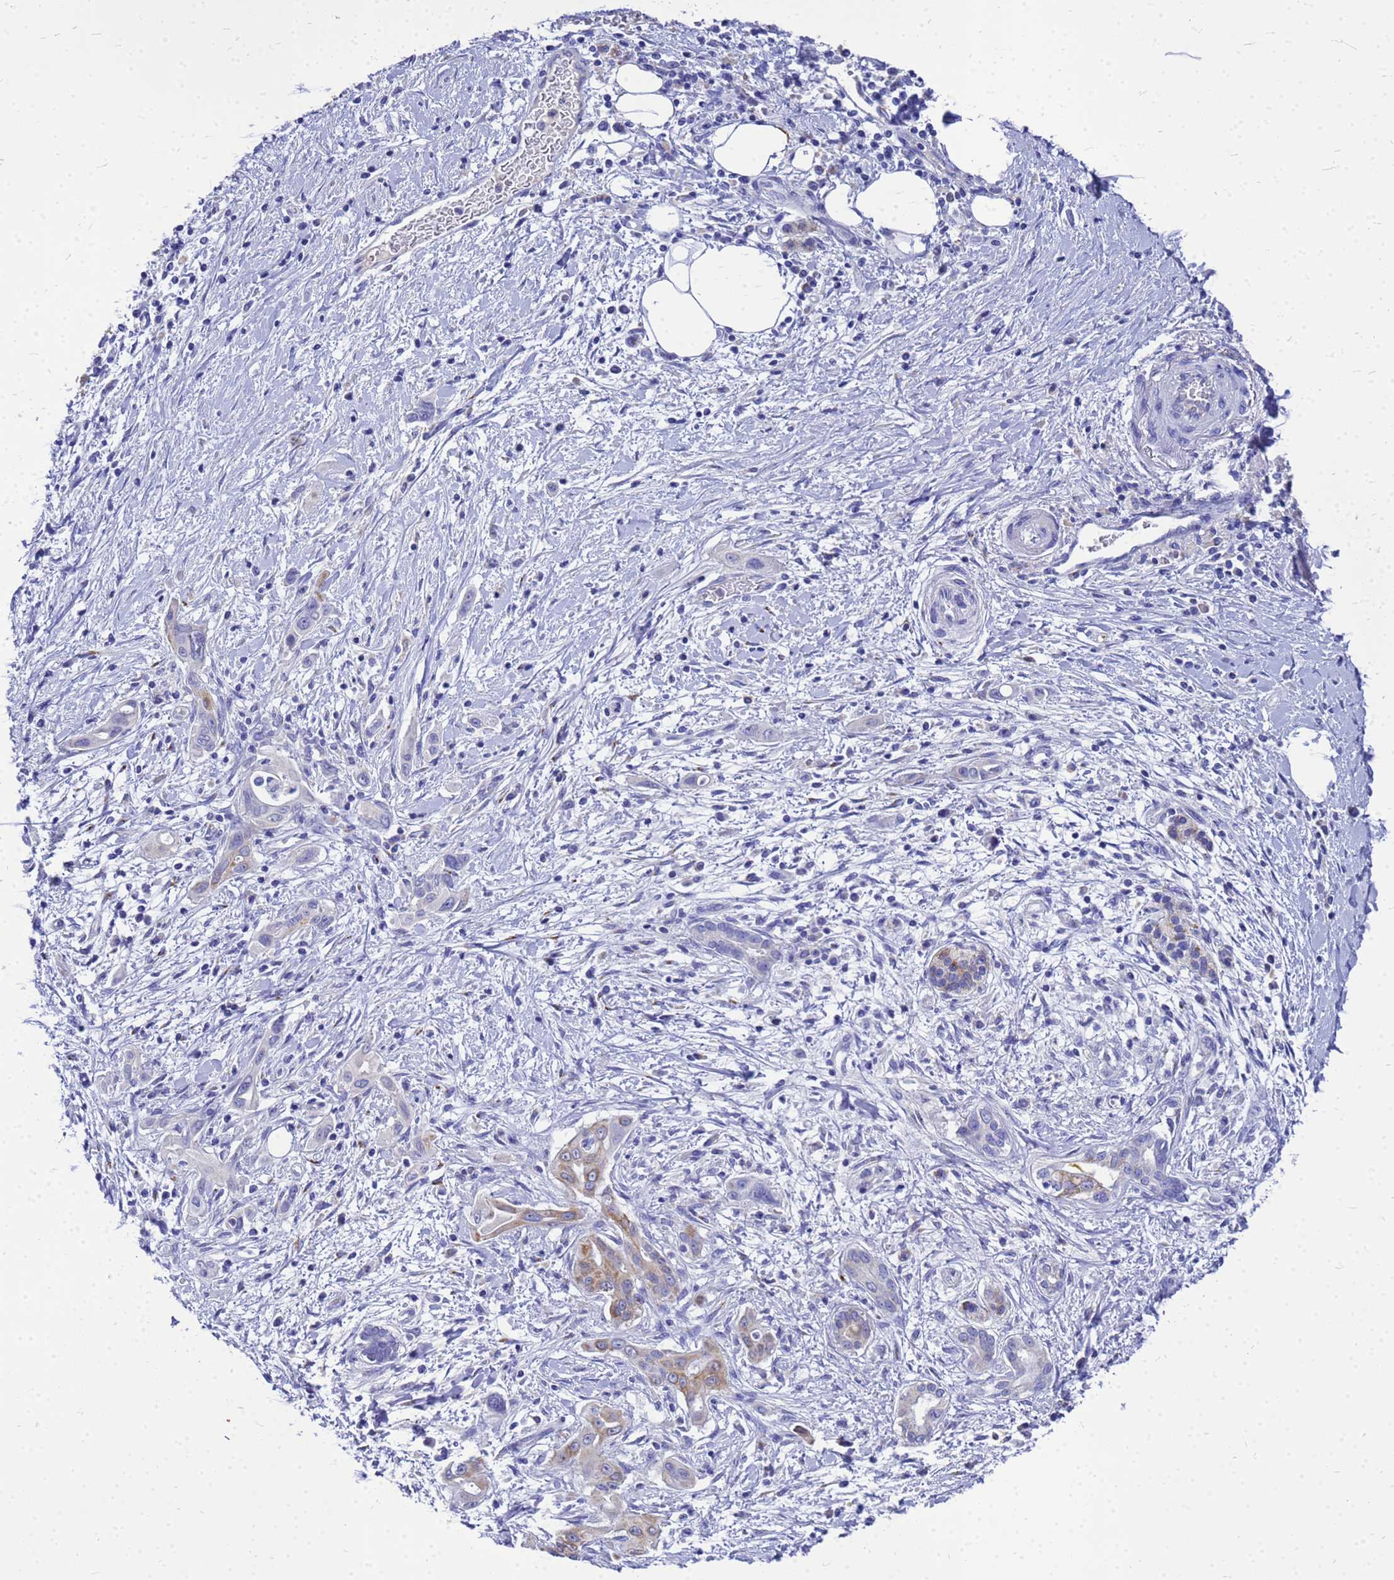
{"staining": {"intensity": "moderate", "quantity": "<25%", "location": "cytoplasmic/membranous"}, "tissue": "pancreatic cancer", "cell_type": "Tumor cells", "image_type": "cancer", "snomed": [{"axis": "morphology", "description": "Adenocarcinoma, NOS"}, {"axis": "topography", "description": "Pancreas"}], "caption": "IHC image of human pancreatic cancer (adenocarcinoma) stained for a protein (brown), which reveals low levels of moderate cytoplasmic/membranous positivity in approximately <25% of tumor cells.", "gene": "OR52E2", "patient": {"sex": "male", "age": 58}}